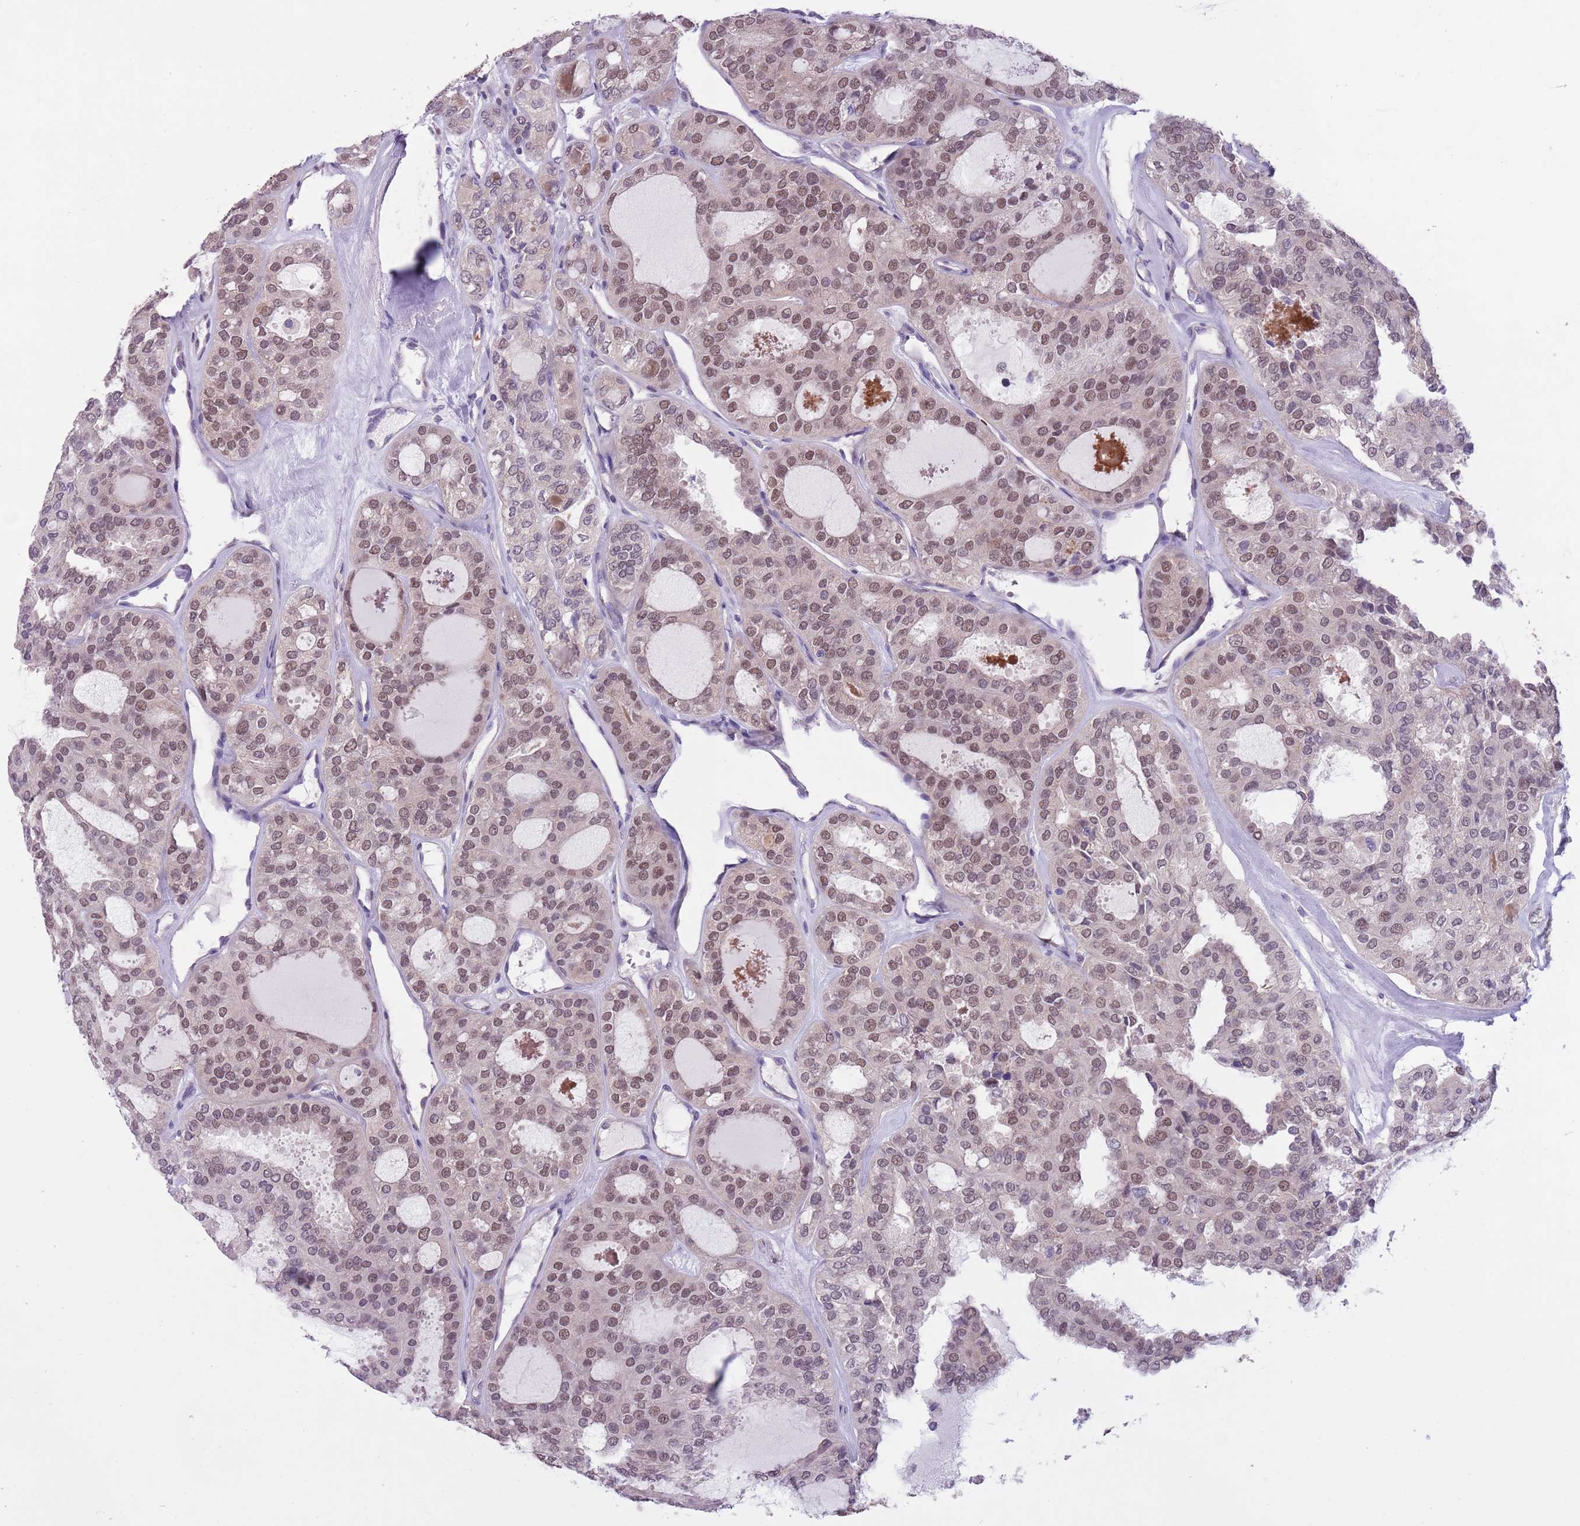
{"staining": {"intensity": "moderate", "quantity": ">75%", "location": "nuclear"}, "tissue": "thyroid cancer", "cell_type": "Tumor cells", "image_type": "cancer", "snomed": [{"axis": "morphology", "description": "Follicular adenoma carcinoma, NOS"}, {"axis": "topography", "description": "Thyroid gland"}], "caption": "Protein expression by IHC shows moderate nuclear positivity in approximately >75% of tumor cells in thyroid follicular adenoma carcinoma.", "gene": "ADCY7", "patient": {"sex": "male", "age": 75}}